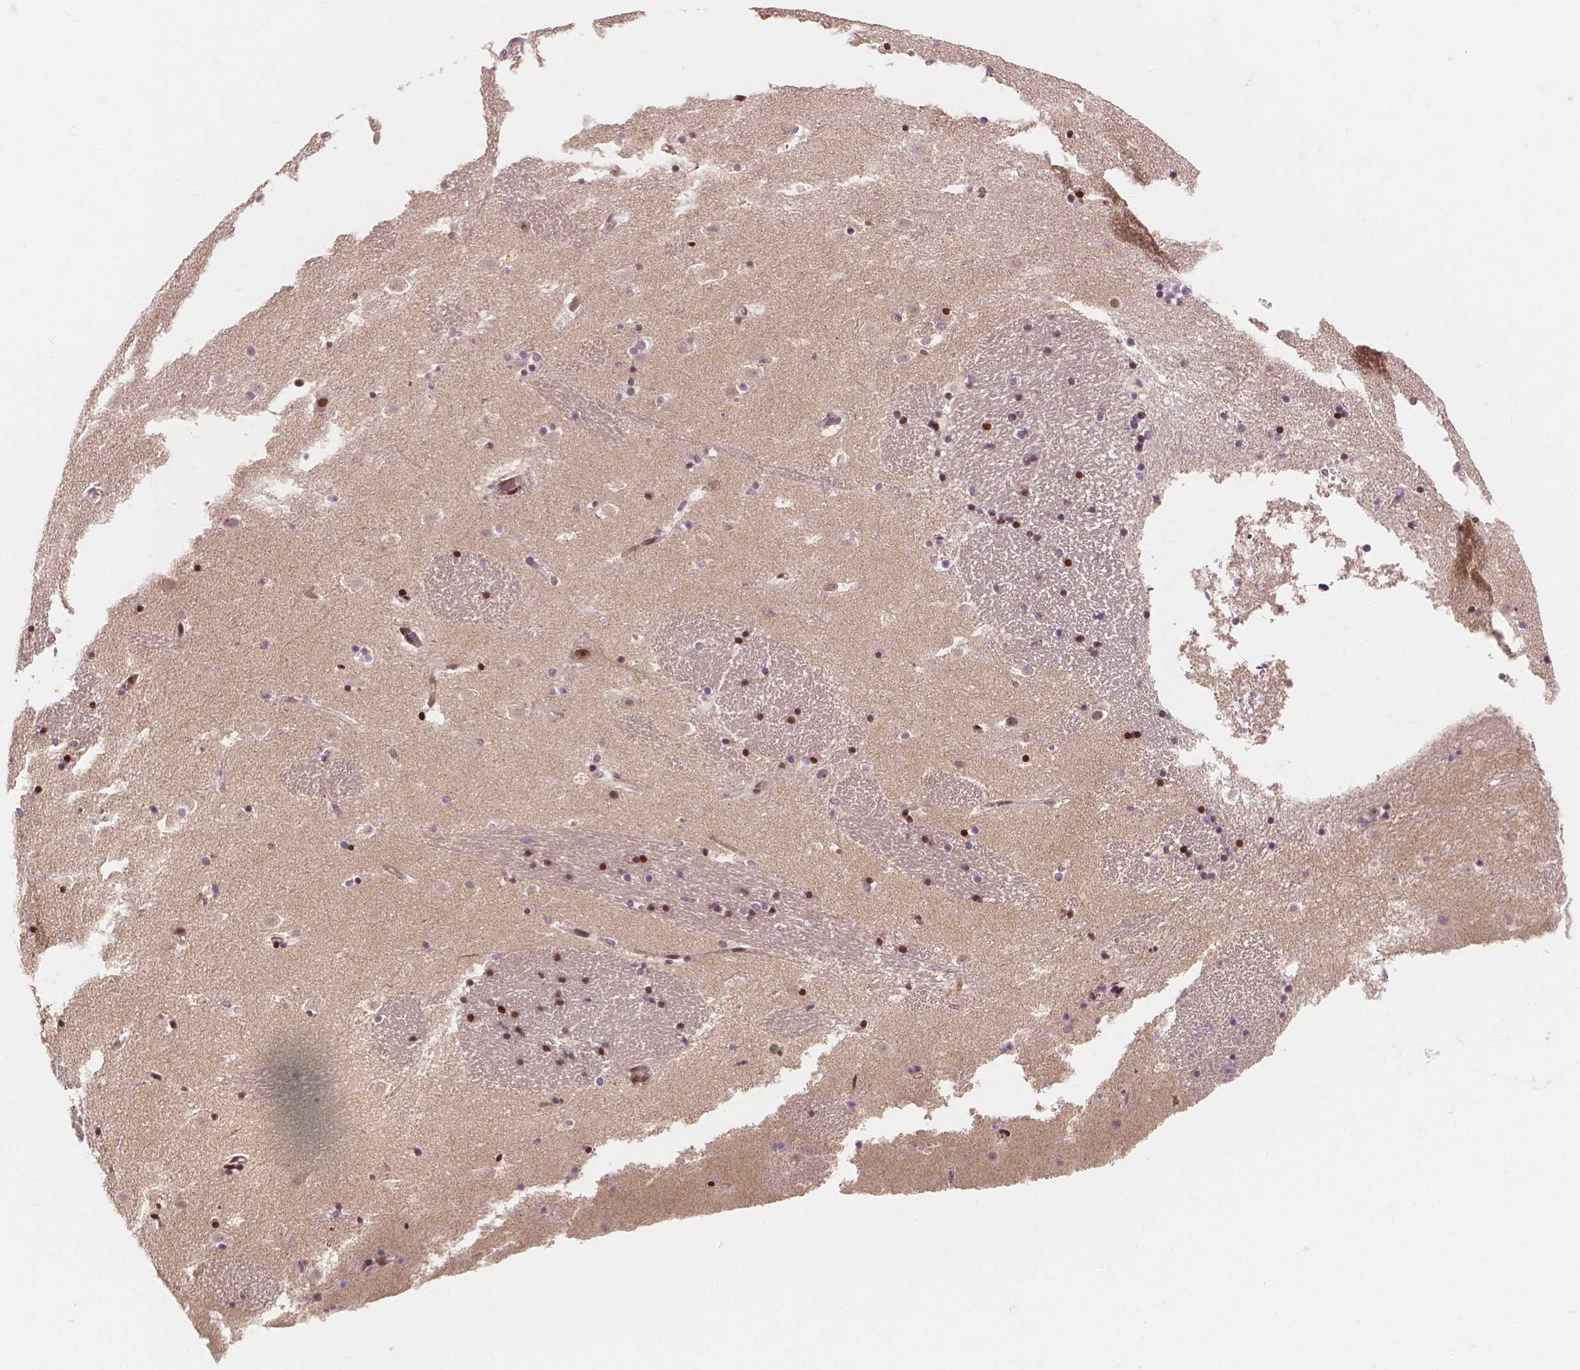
{"staining": {"intensity": "moderate", "quantity": "<25%", "location": "nuclear"}, "tissue": "caudate", "cell_type": "Glial cells", "image_type": "normal", "snomed": [{"axis": "morphology", "description": "Normal tissue, NOS"}, {"axis": "topography", "description": "Lateral ventricle wall"}], "caption": "This is a micrograph of immunohistochemistry (IHC) staining of normal caudate, which shows moderate expression in the nuclear of glial cells.", "gene": "PTPN18", "patient": {"sex": "male", "age": 37}}